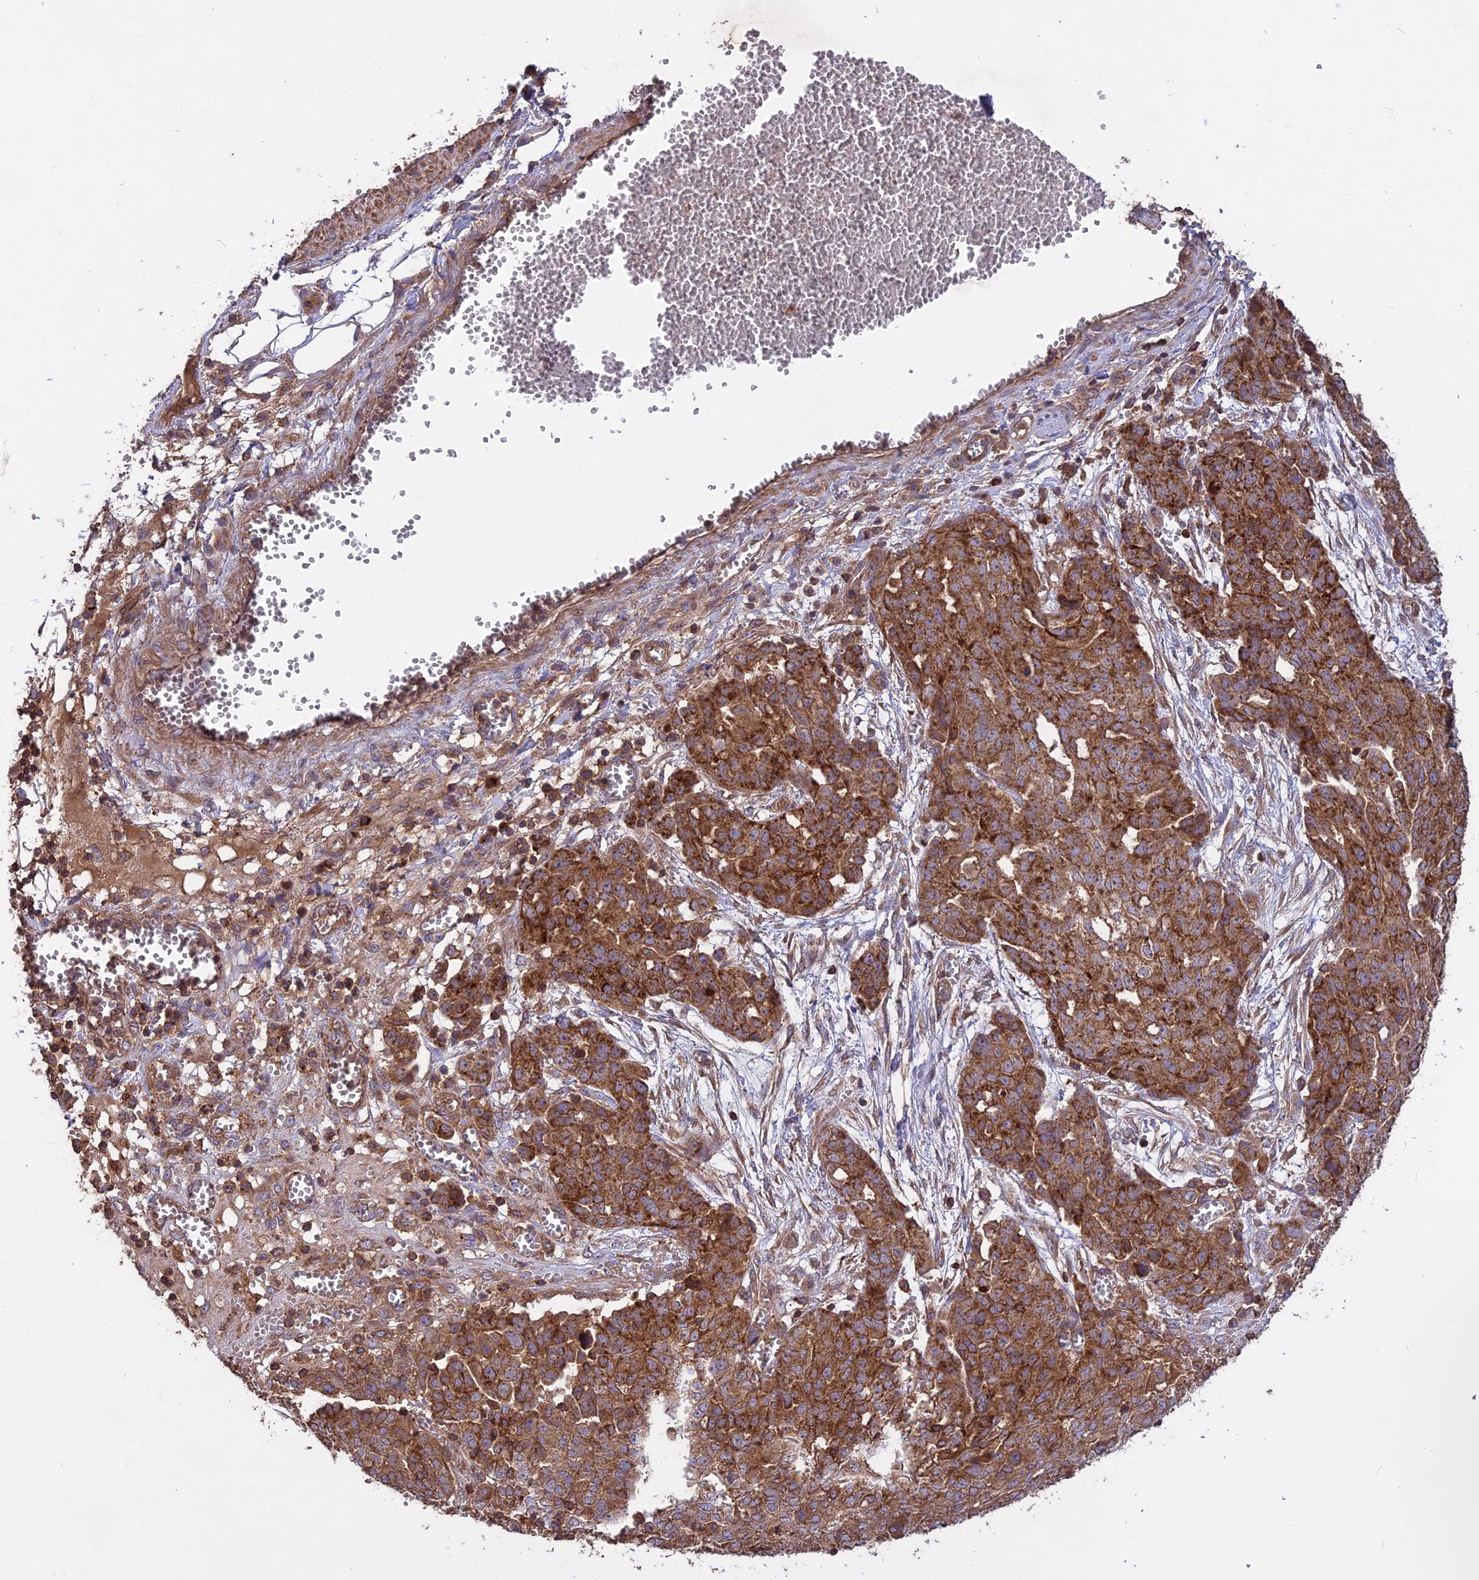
{"staining": {"intensity": "strong", "quantity": ">75%", "location": "cytoplasmic/membranous"}, "tissue": "ovarian cancer", "cell_type": "Tumor cells", "image_type": "cancer", "snomed": [{"axis": "morphology", "description": "Cystadenocarcinoma, serous, NOS"}, {"axis": "topography", "description": "Soft tissue"}, {"axis": "topography", "description": "Ovary"}], "caption": "This histopathology image shows IHC staining of human ovarian cancer (serous cystadenocarcinoma), with high strong cytoplasmic/membranous expression in about >75% of tumor cells.", "gene": "NUDT8", "patient": {"sex": "female", "age": 57}}